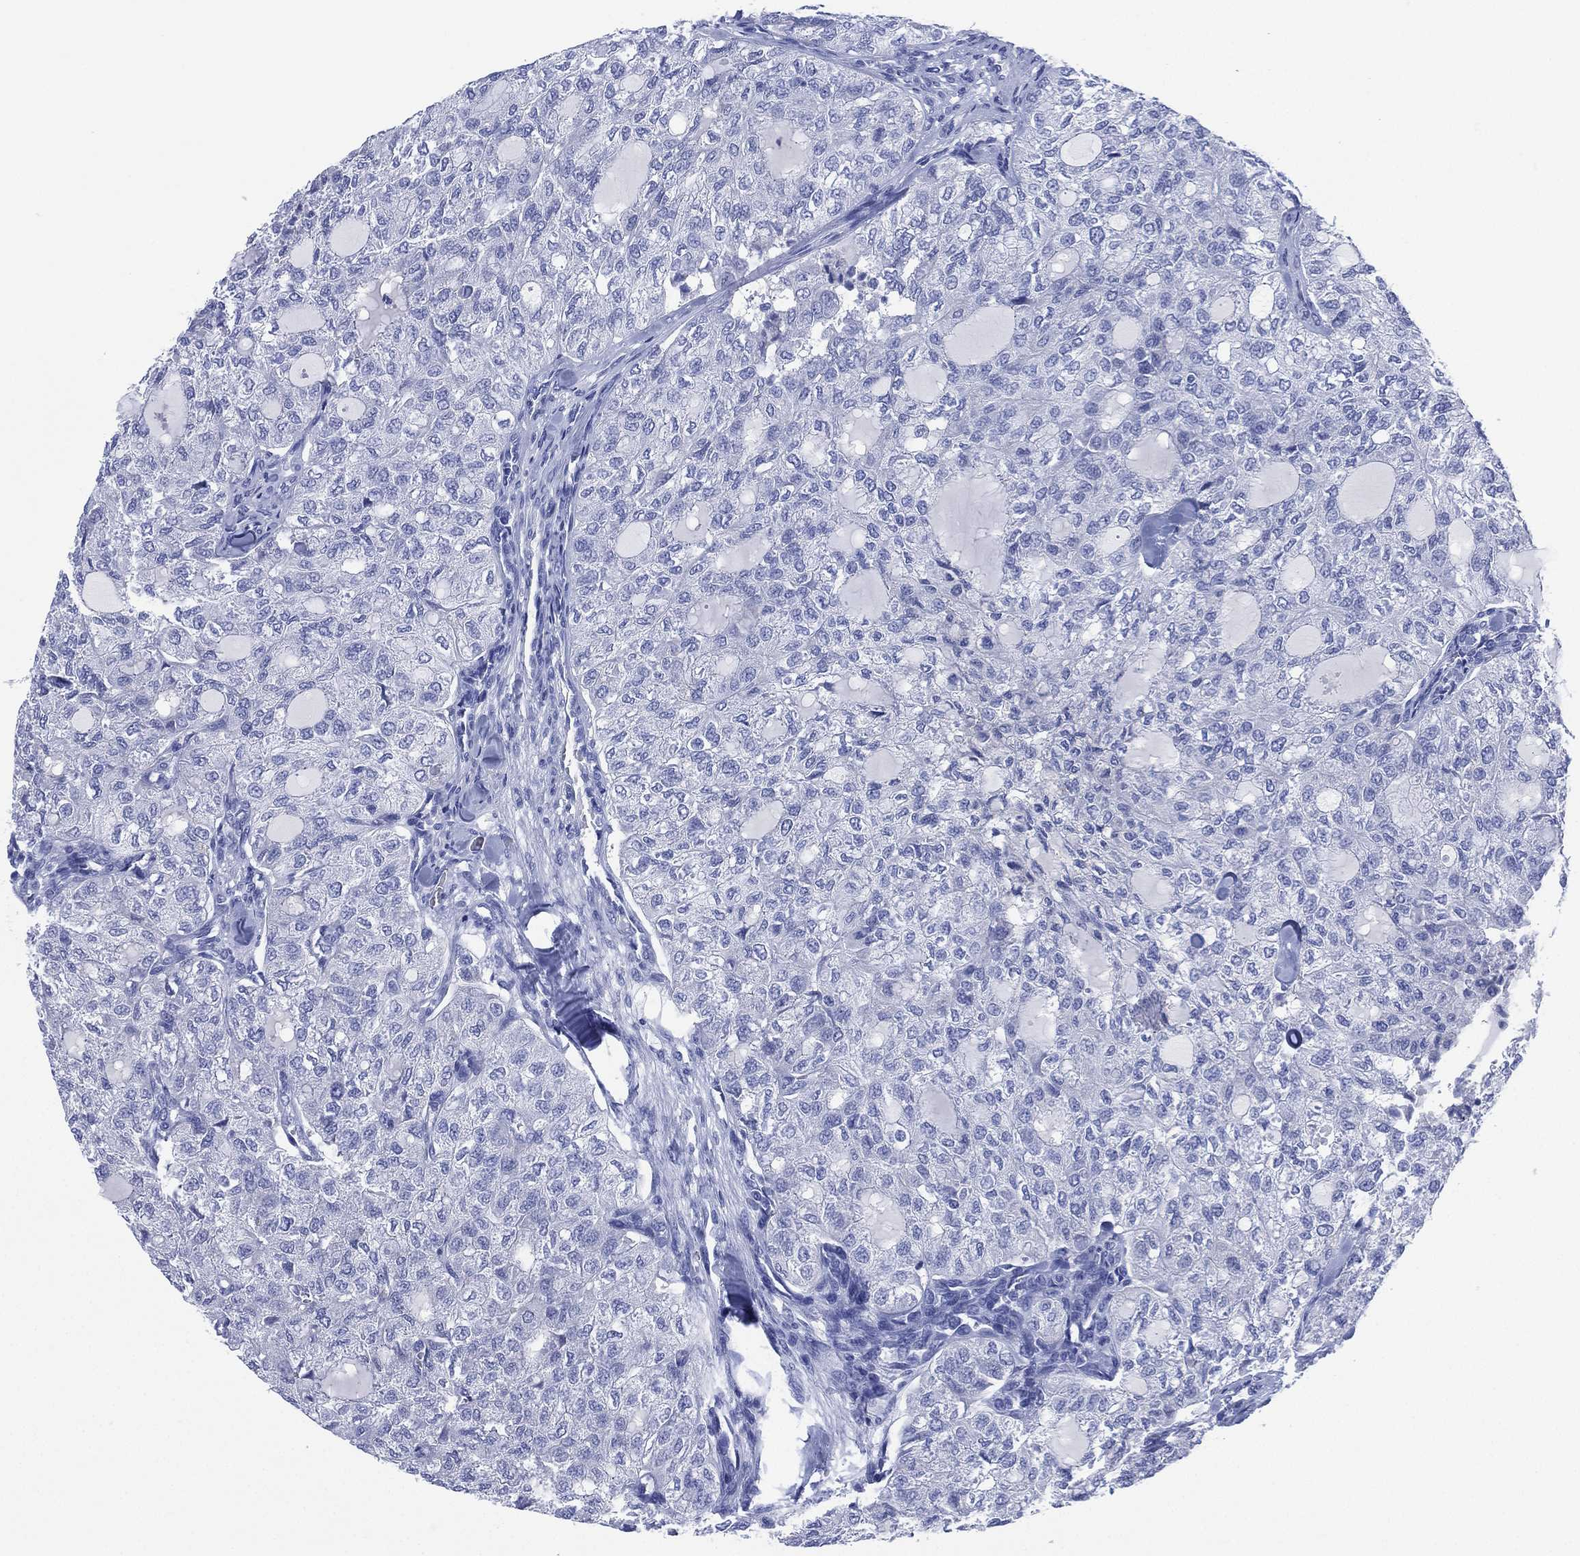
{"staining": {"intensity": "negative", "quantity": "none", "location": "none"}, "tissue": "thyroid cancer", "cell_type": "Tumor cells", "image_type": "cancer", "snomed": [{"axis": "morphology", "description": "Follicular adenoma carcinoma, NOS"}, {"axis": "topography", "description": "Thyroid gland"}], "caption": "Immunohistochemical staining of thyroid cancer shows no significant staining in tumor cells.", "gene": "SLC9C2", "patient": {"sex": "male", "age": 75}}